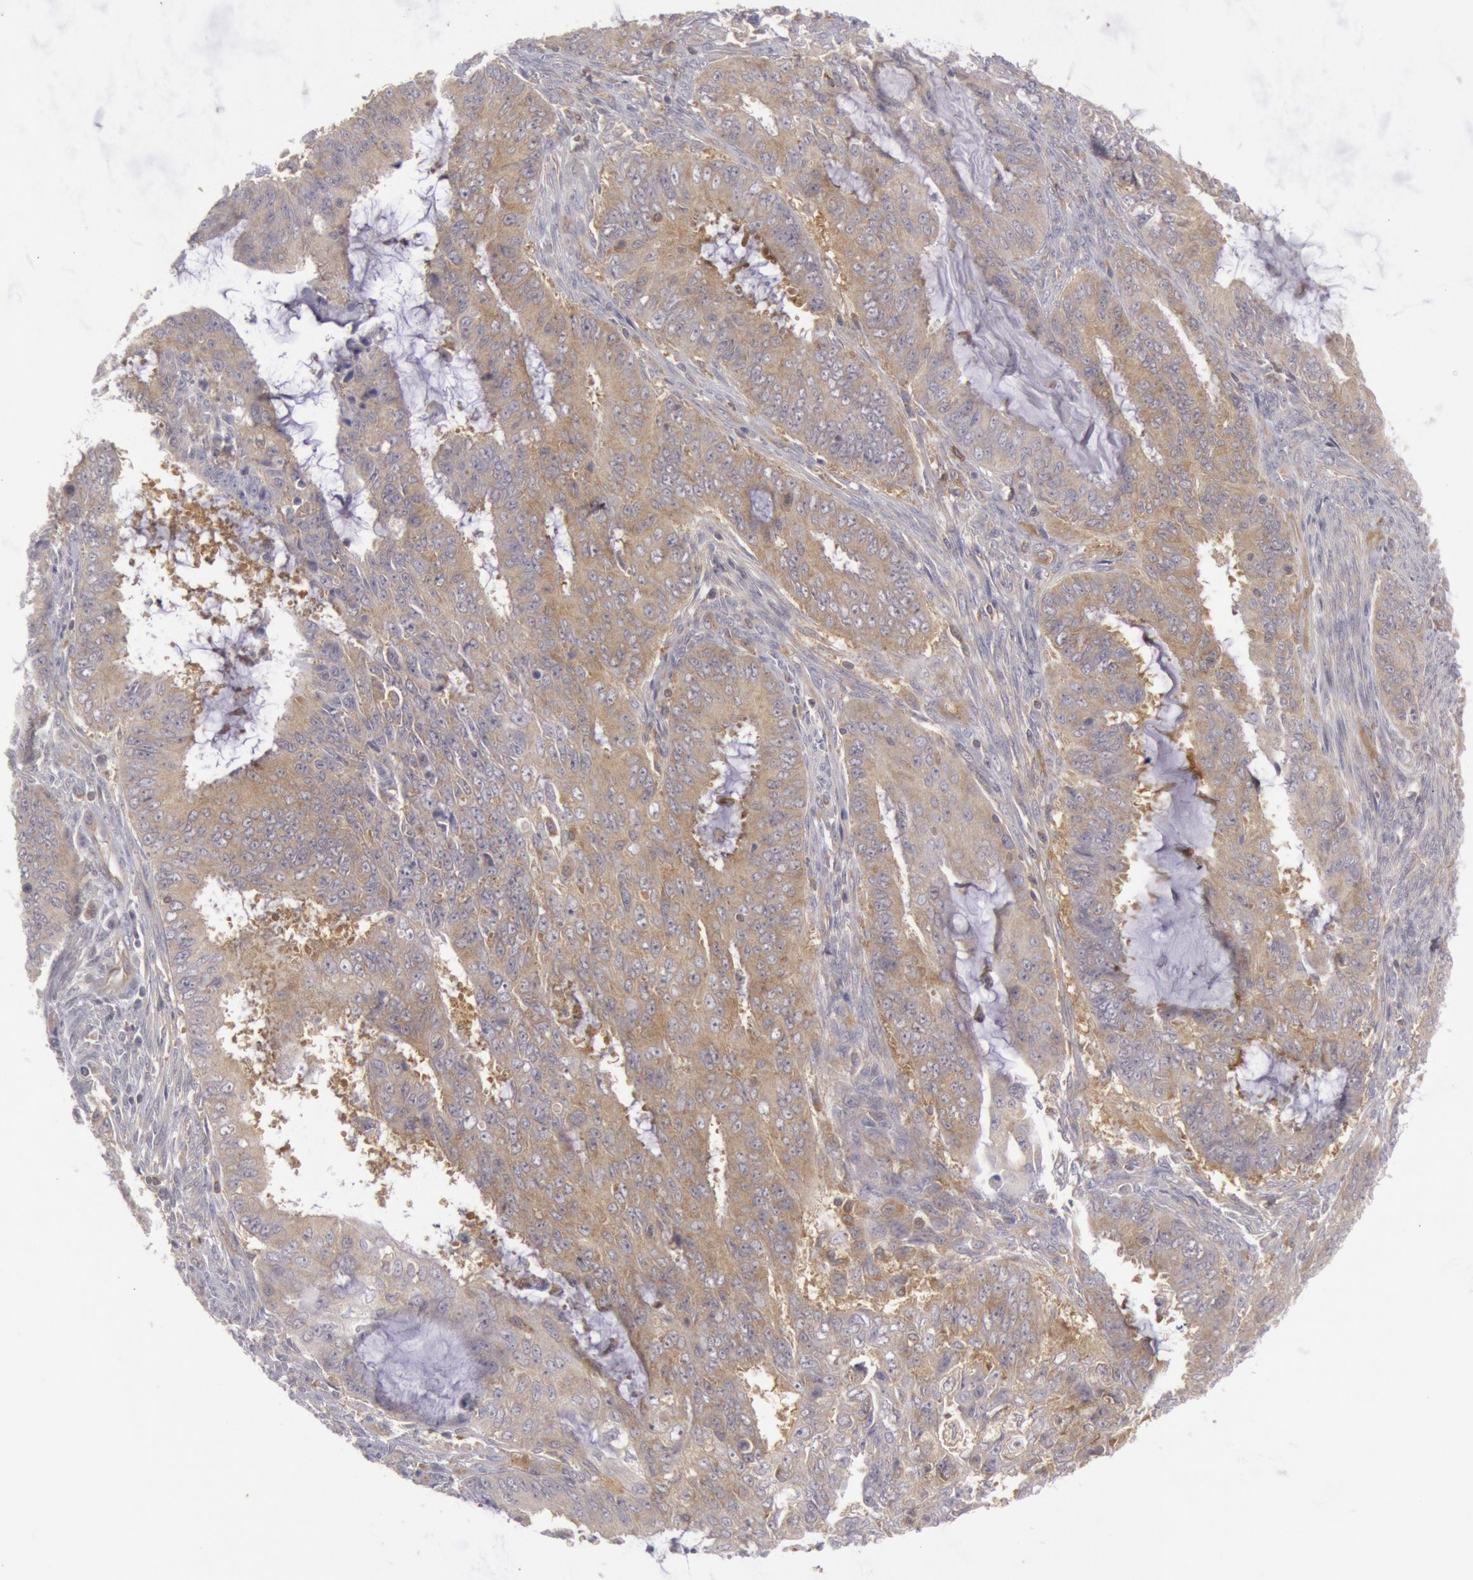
{"staining": {"intensity": "weak", "quantity": "25%-75%", "location": "cytoplasmic/membranous"}, "tissue": "endometrial cancer", "cell_type": "Tumor cells", "image_type": "cancer", "snomed": [{"axis": "morphology", "description": "Adenocarcinoma, NOS"}, {"axis": "topography", "description": "Endometrium"}], "caption": "Tumor cells exhibit low levels of weak cytoplasmic/membranous expression in about 25%-75% of cells in human endometrial adenocarcinoma. (Stains: DAB (3,3'-diaminobenzidine) in brown, nuclei in blue, Microscopy: brightfield microscopy at high magnification).", "gene": "IKBKB", "patient": {"sex": "female", "age": 75}}